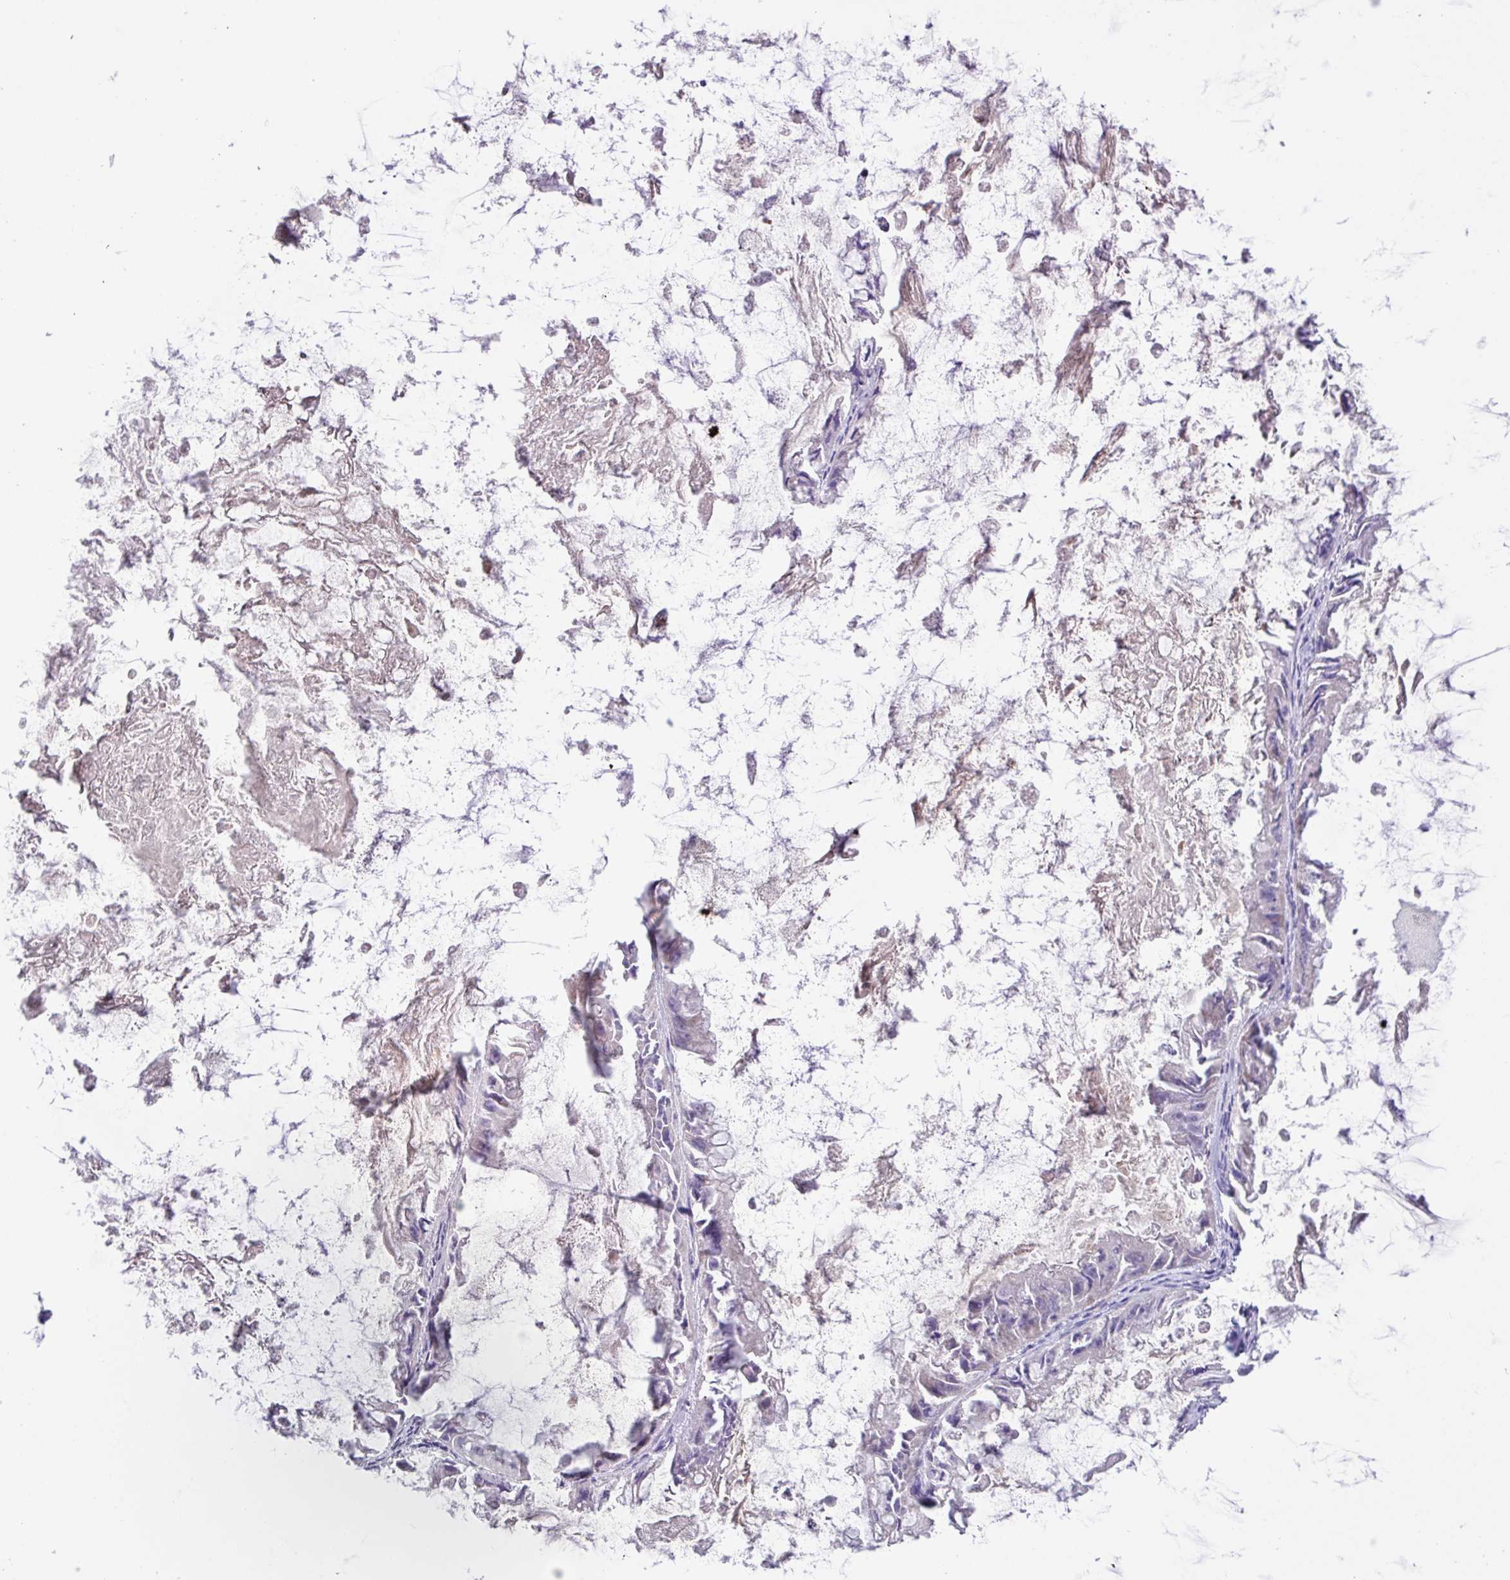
{"staining": {"intensity": "negative", "quantity": "none", "location": "none"}, "tissue": "ovarian cancer", "cell_type": "Tumor cells", "image_type": "cancer", "snomed": [{"axis": "morphology", "description": "Cystadenocarcinoma, mucinous, NOS"}, {"axis": "topography", "description": "Ovary"}], "caption": "DAB (3,3'-diaminobenzidine) immunohistochemical staining of human mucinous cystadenocarcinoma (ovarian) shows no significant positivity in tumor cells.", "gene": "MRM2", "patient": {"sex": "female", "age": 61}}